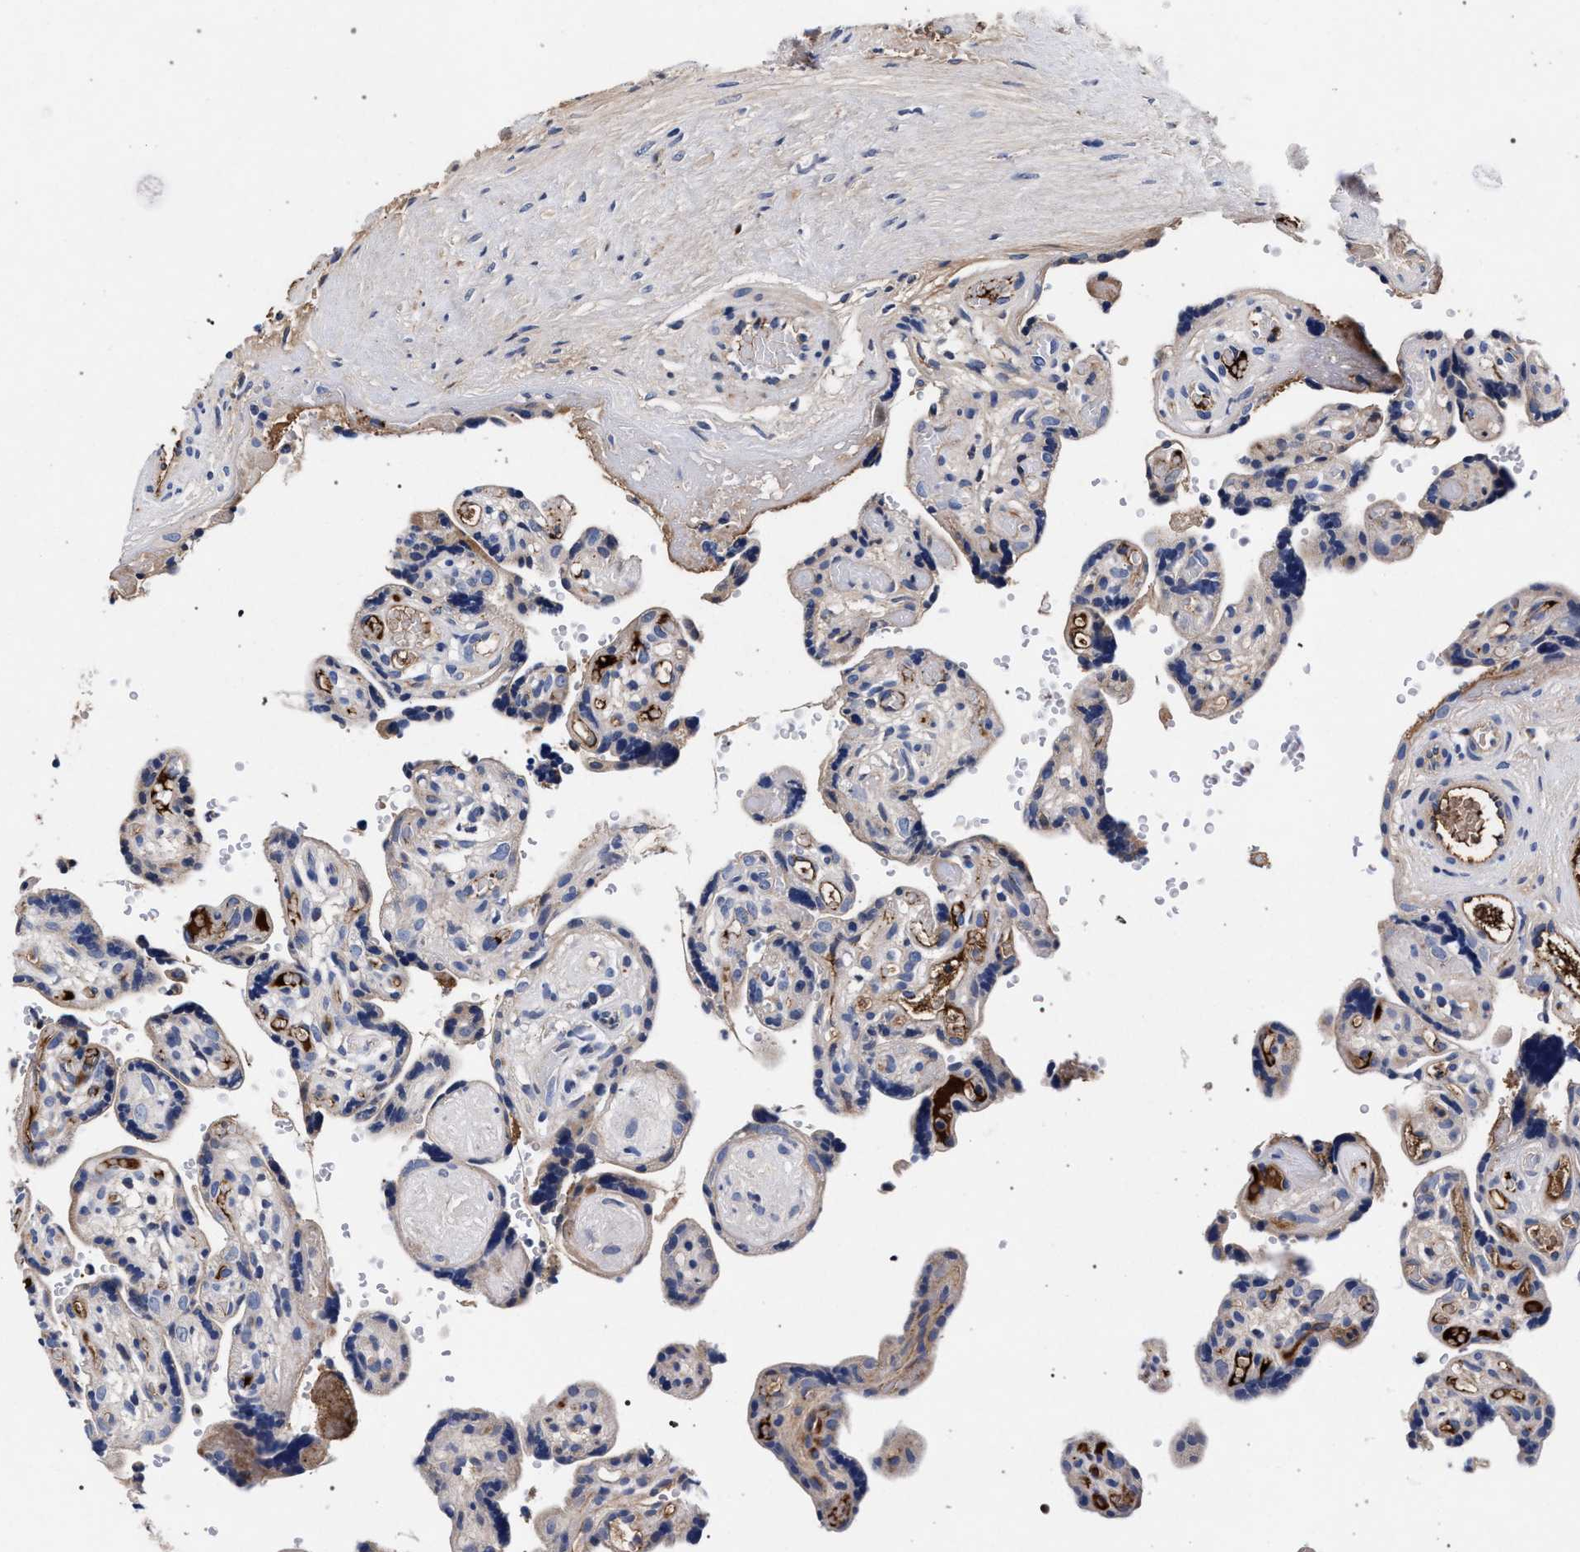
{"staining": {"intensity": "moderate", "quantity": ">75%", "location": "cytoplasmic/membranous"}, "tissue": "placenta", "cell_type": "Decidual cells", "image_type": "normal", "snomed": [{"axis": "morphology", "description": "Normal tissue, NOS"}, {"axis": "topography", "description": "Placenta"}], "caption": "This micrograph reveals IHC staining of normal placenta, with medium moderate cytoplasmic/membranous expression in about >75% of decidual cells.", "gene": "ACOX1", "patient": {"sex": "female", "age": 30}}